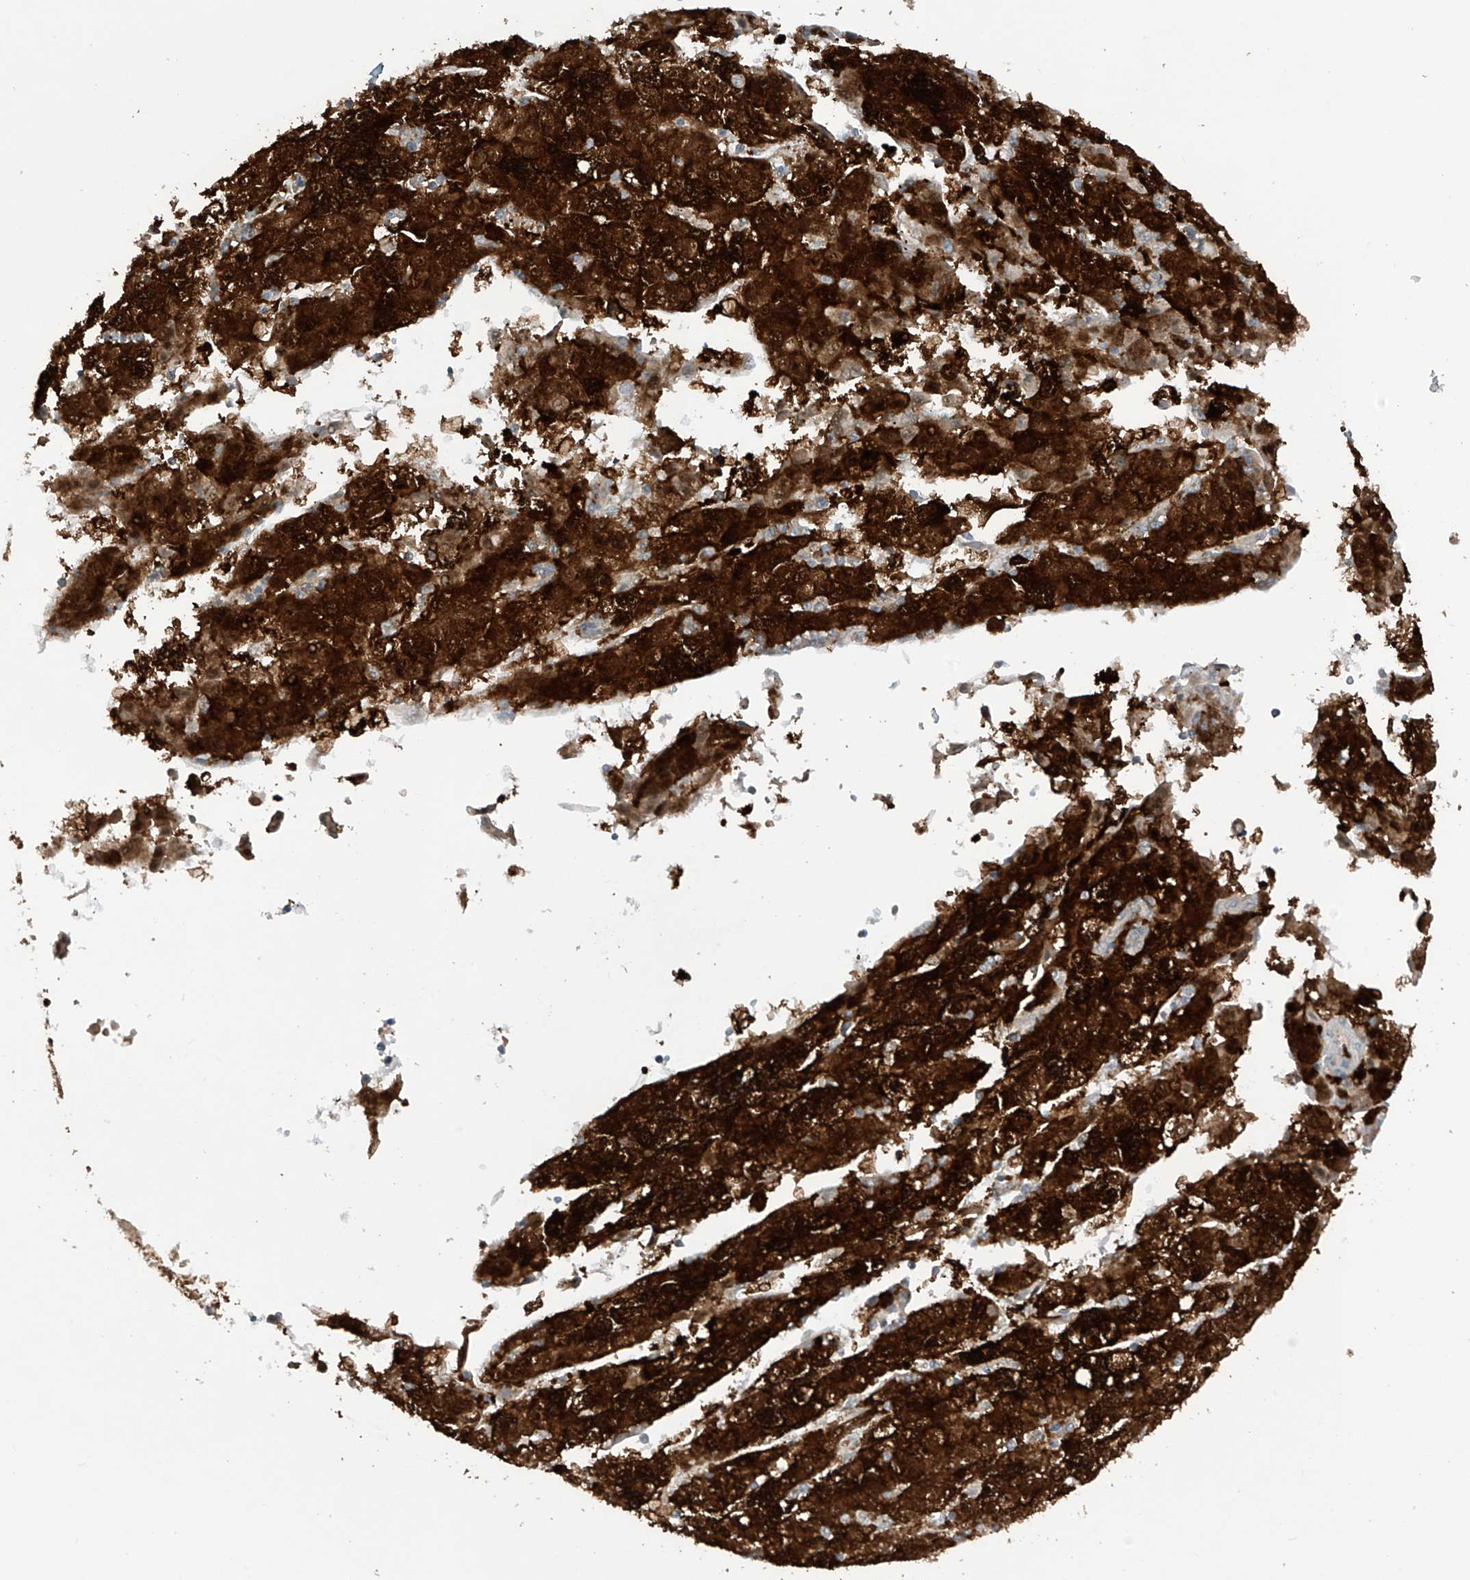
{"staining": {"intensity": "strong", "quantity": ">75%", "location": "cytoplasmic/membranous"}, "tissue": "liver cancer", "cell_type": "Tumor cells", "image_type": "cancer", "snomed": [{"axis": "morphology", "description": "Carcinoma, Hepatocellular, NOS"}, {"axis": "topography", "description": "Liver"}], "caption": "Strong cytoplasmic/membranous expression is identified in approximately >75% of tumor cells in liver hepatocellular carcinoma. (Stains: DAB (3,3'-diaminobenzidine) in brown, nuclei in blue, Microscopy: brightfield microscopy at high magnification).", "gene": "SAMD3", "patient": {"sex": "male", "age": 72}}